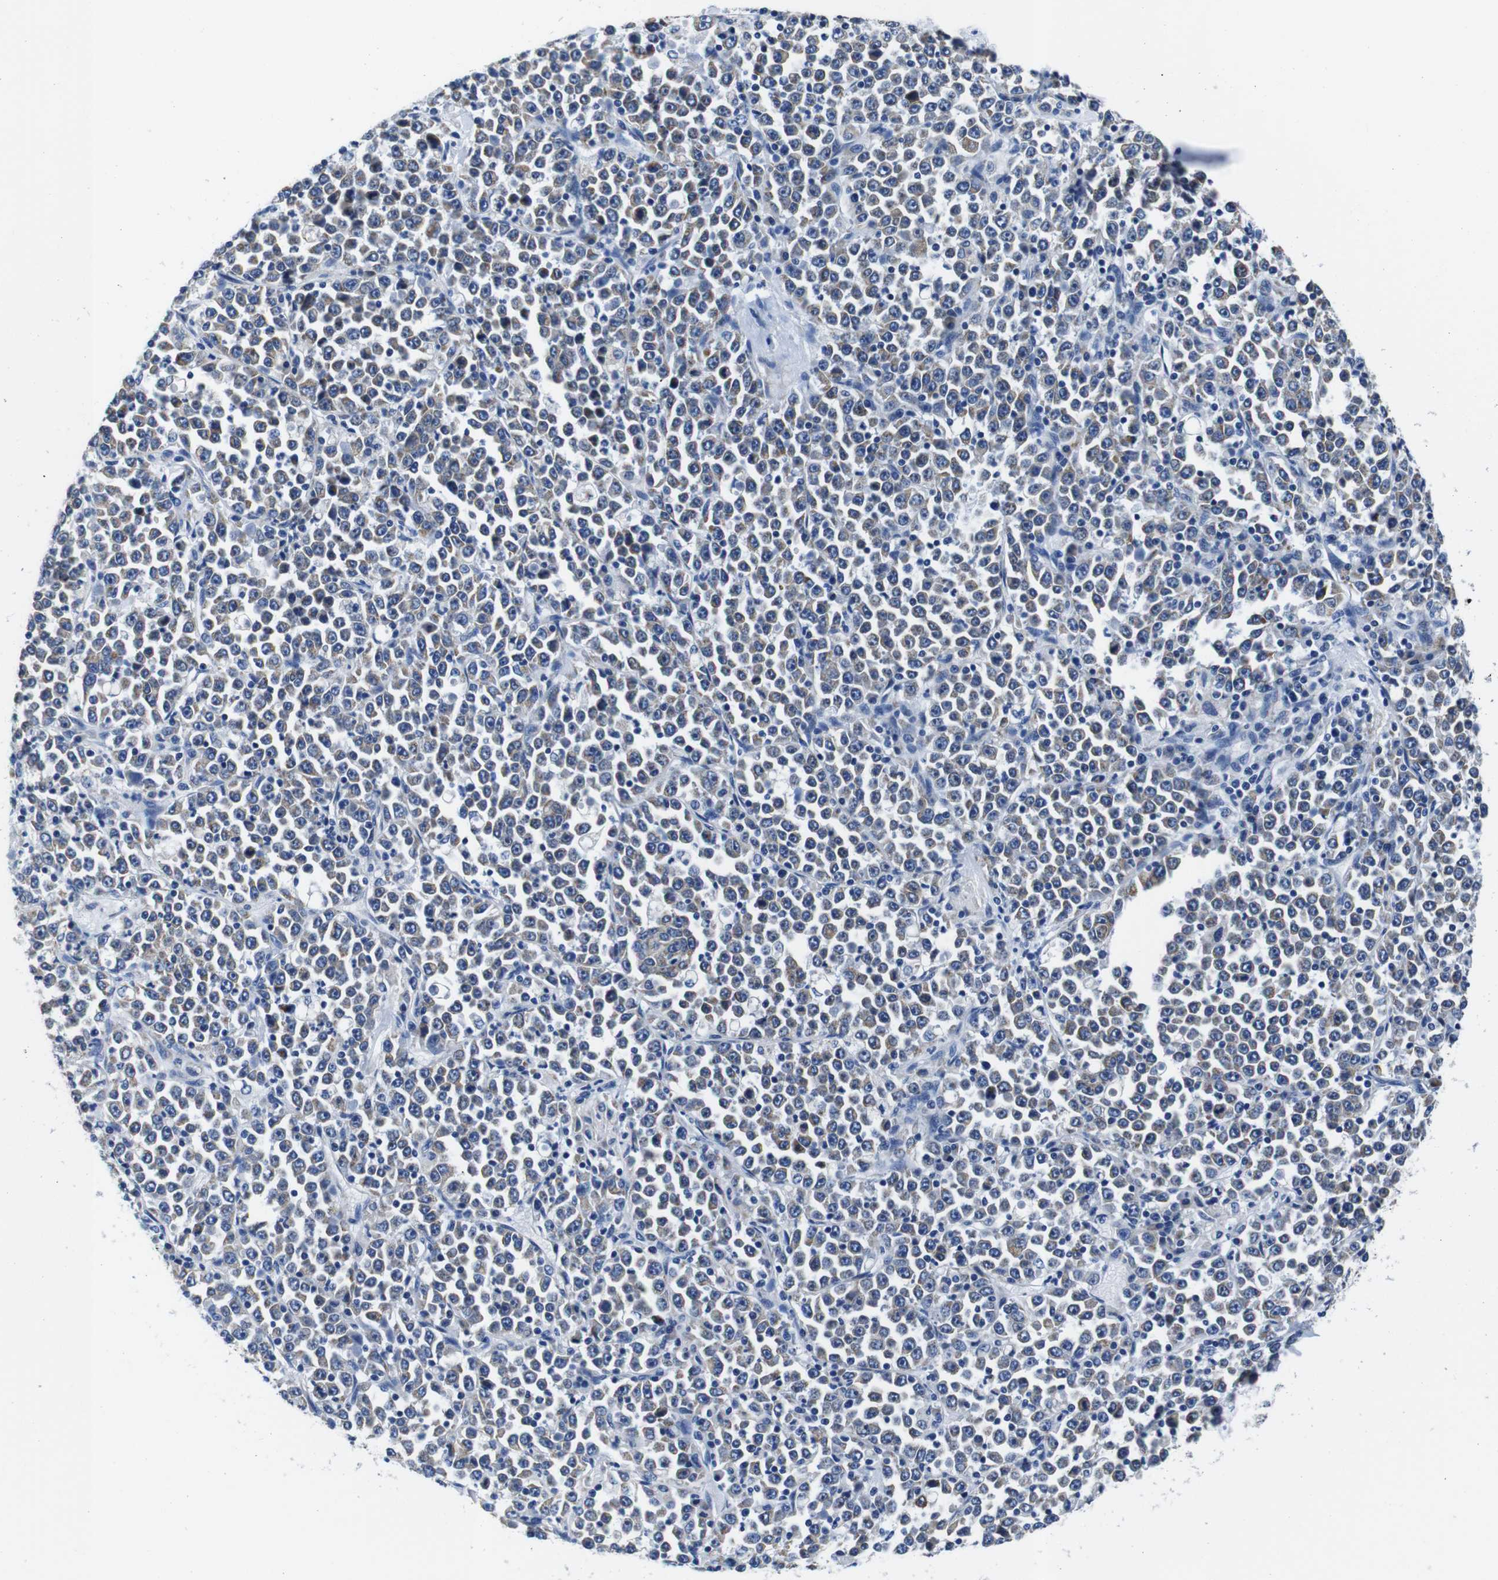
{"staining": {"intensity": "weak", "quantity": "25%-75%", "location": "cytoplasmic/membranous"}, "tissue": "stomach cancer", "cell_type": "Tumor cells", "image_type": "cancer", "snomed": [{"axis": "morphology", "description": "Normal tissue, NOS"}, {"axis": "morphology", "description": "Adenocarcinoma, NOS"}, {"axis": "topography", "description": "Stomach, upper"}, {"axis": "topography", "description": "Stomach"}], "caption": "Immunohistochemical staining of human stomach cancer (adenocarcinoma) demonstrates low levels of weak cytoplasmic/membranous protein expression in about 25%-75% of tumor cells.", "gene": "SNX19", "patient": {"sex": "male", "age": 59}}